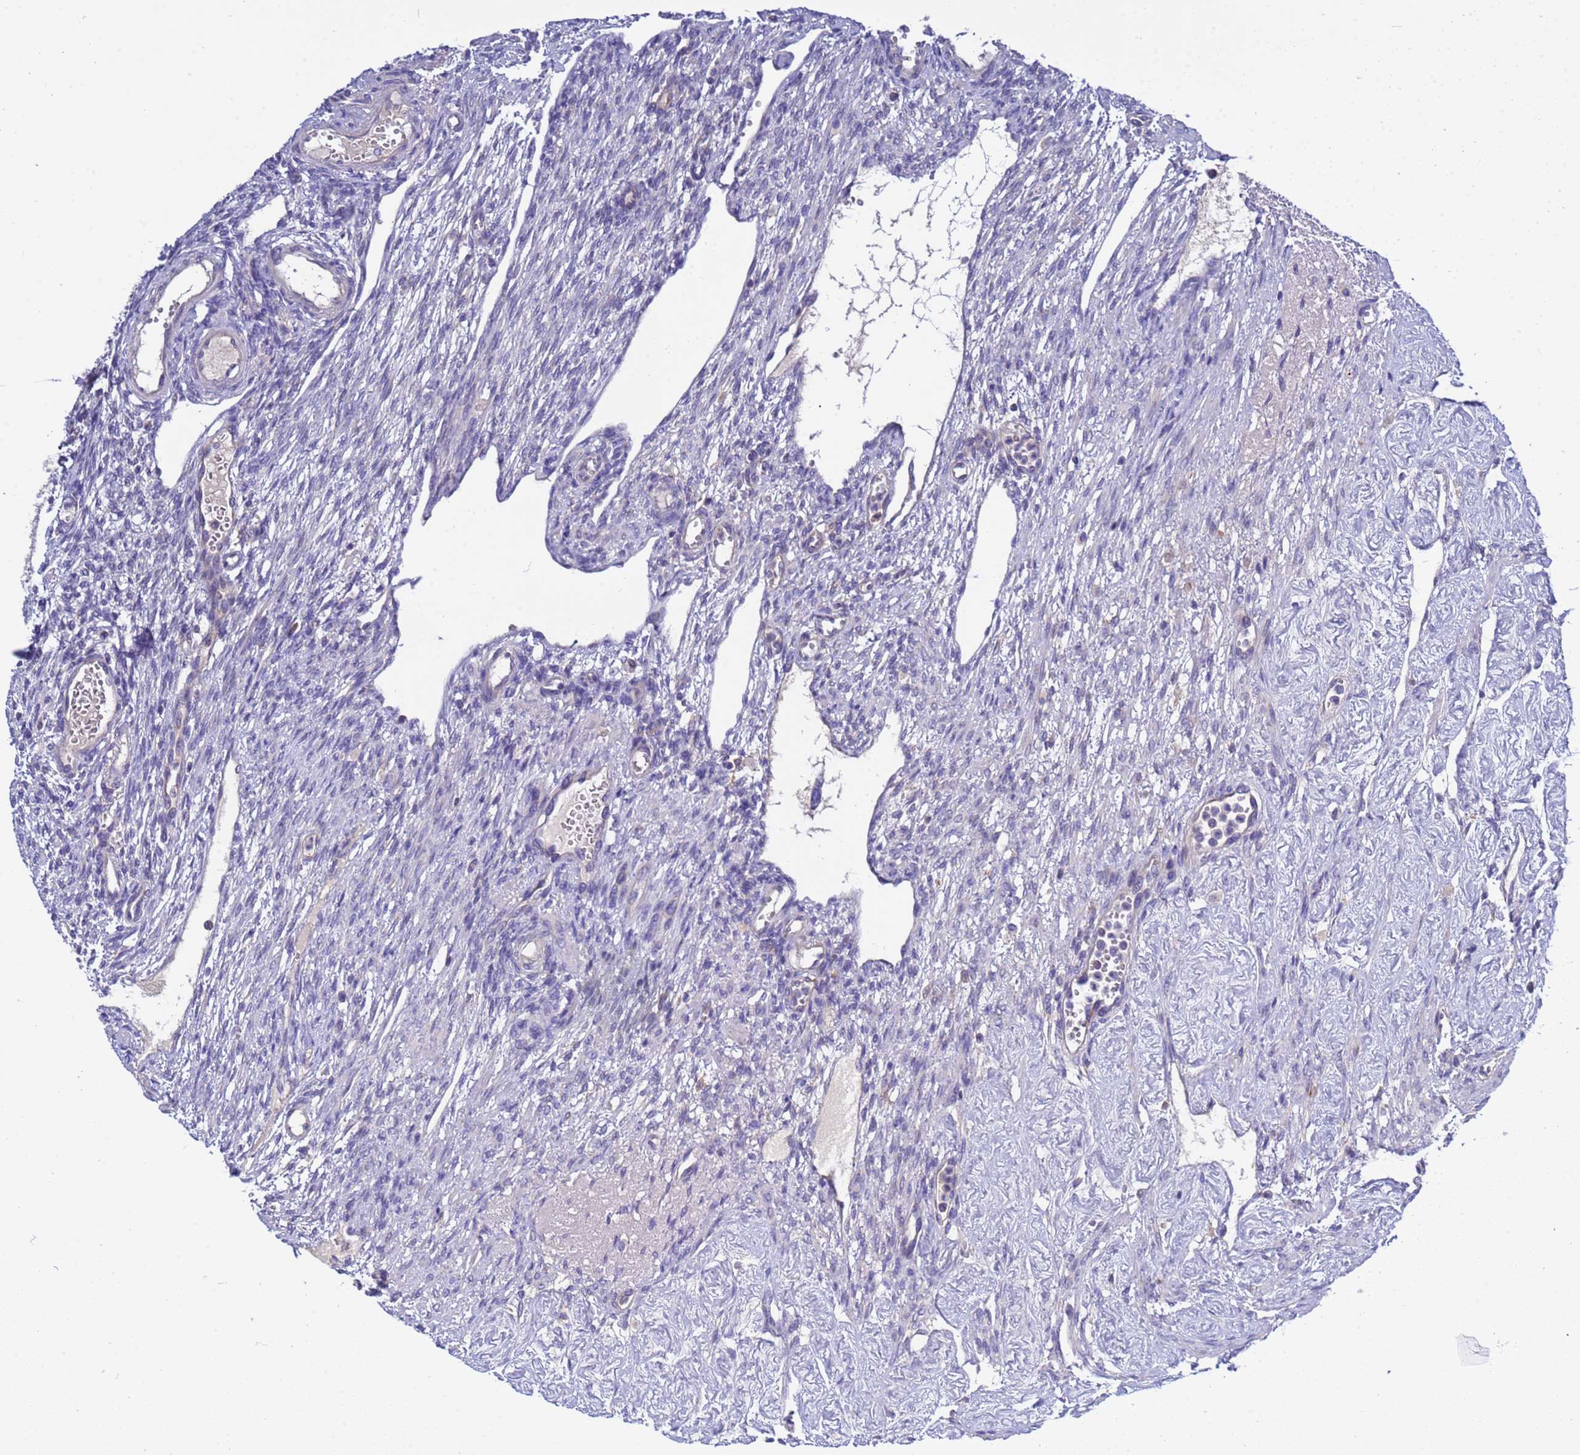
{"staining": {"intensity": "negative", "quantity": "none", "location": "none"}, "tissue": "ovary", "cell_type": "Ovarian stroma cells", "image_type": "normal", "snomed": [{"axis": "morphology", "description": "Normal tissue, NOS"}, {"axis": "morphology", "description": "Cyst, NOS"}, {"axis": "topography", "description": "Ovary"}], "caption": "An immunohistochemistry (IHC) photomicrograph of normal ovary is shown. There is no staining in ovarian stroma cells of ovary.", "gene": "RC3H2", "patient": {"sex": "female", "age": 33}}